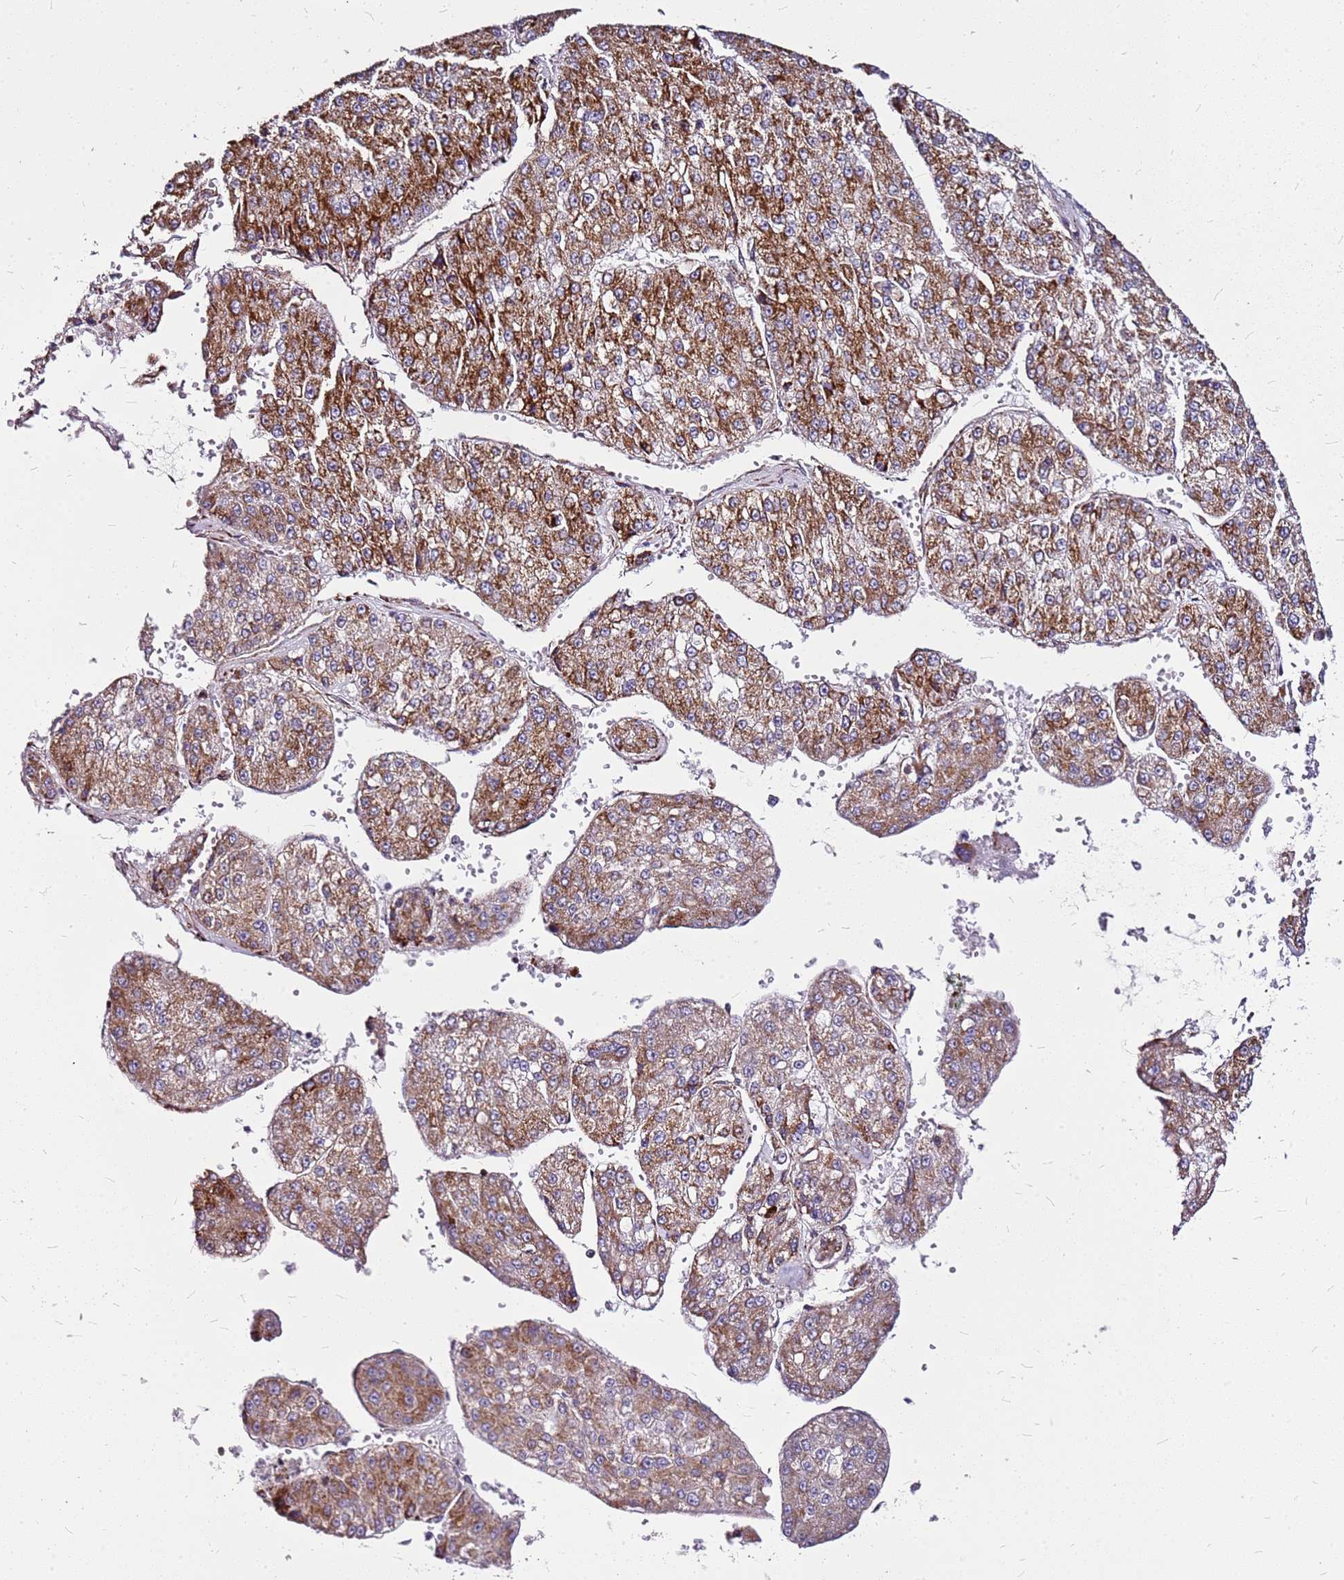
{"staining": {"intensity": "strong", "quantity": "25%-75%", "location": "cytoplasmic/membranous"}, "tissue": "liver cancer", "cell_type": "Tumor cells", "image_type": "cancer", "snomed": [{"axis": "morphology", "description": "Carcinoma, Hepatocellular, NOS"}, {"axis": "topography", "description": "Liver"}], "caption": "Protein expression analysis of human liver hepatocellular carcinoma reveals strong cytoplasmic/membranous expression in approximately 25%-75% of tumor cells.", "gene": "OR51T1", "patient": {"sex": "female", "age": 73}}